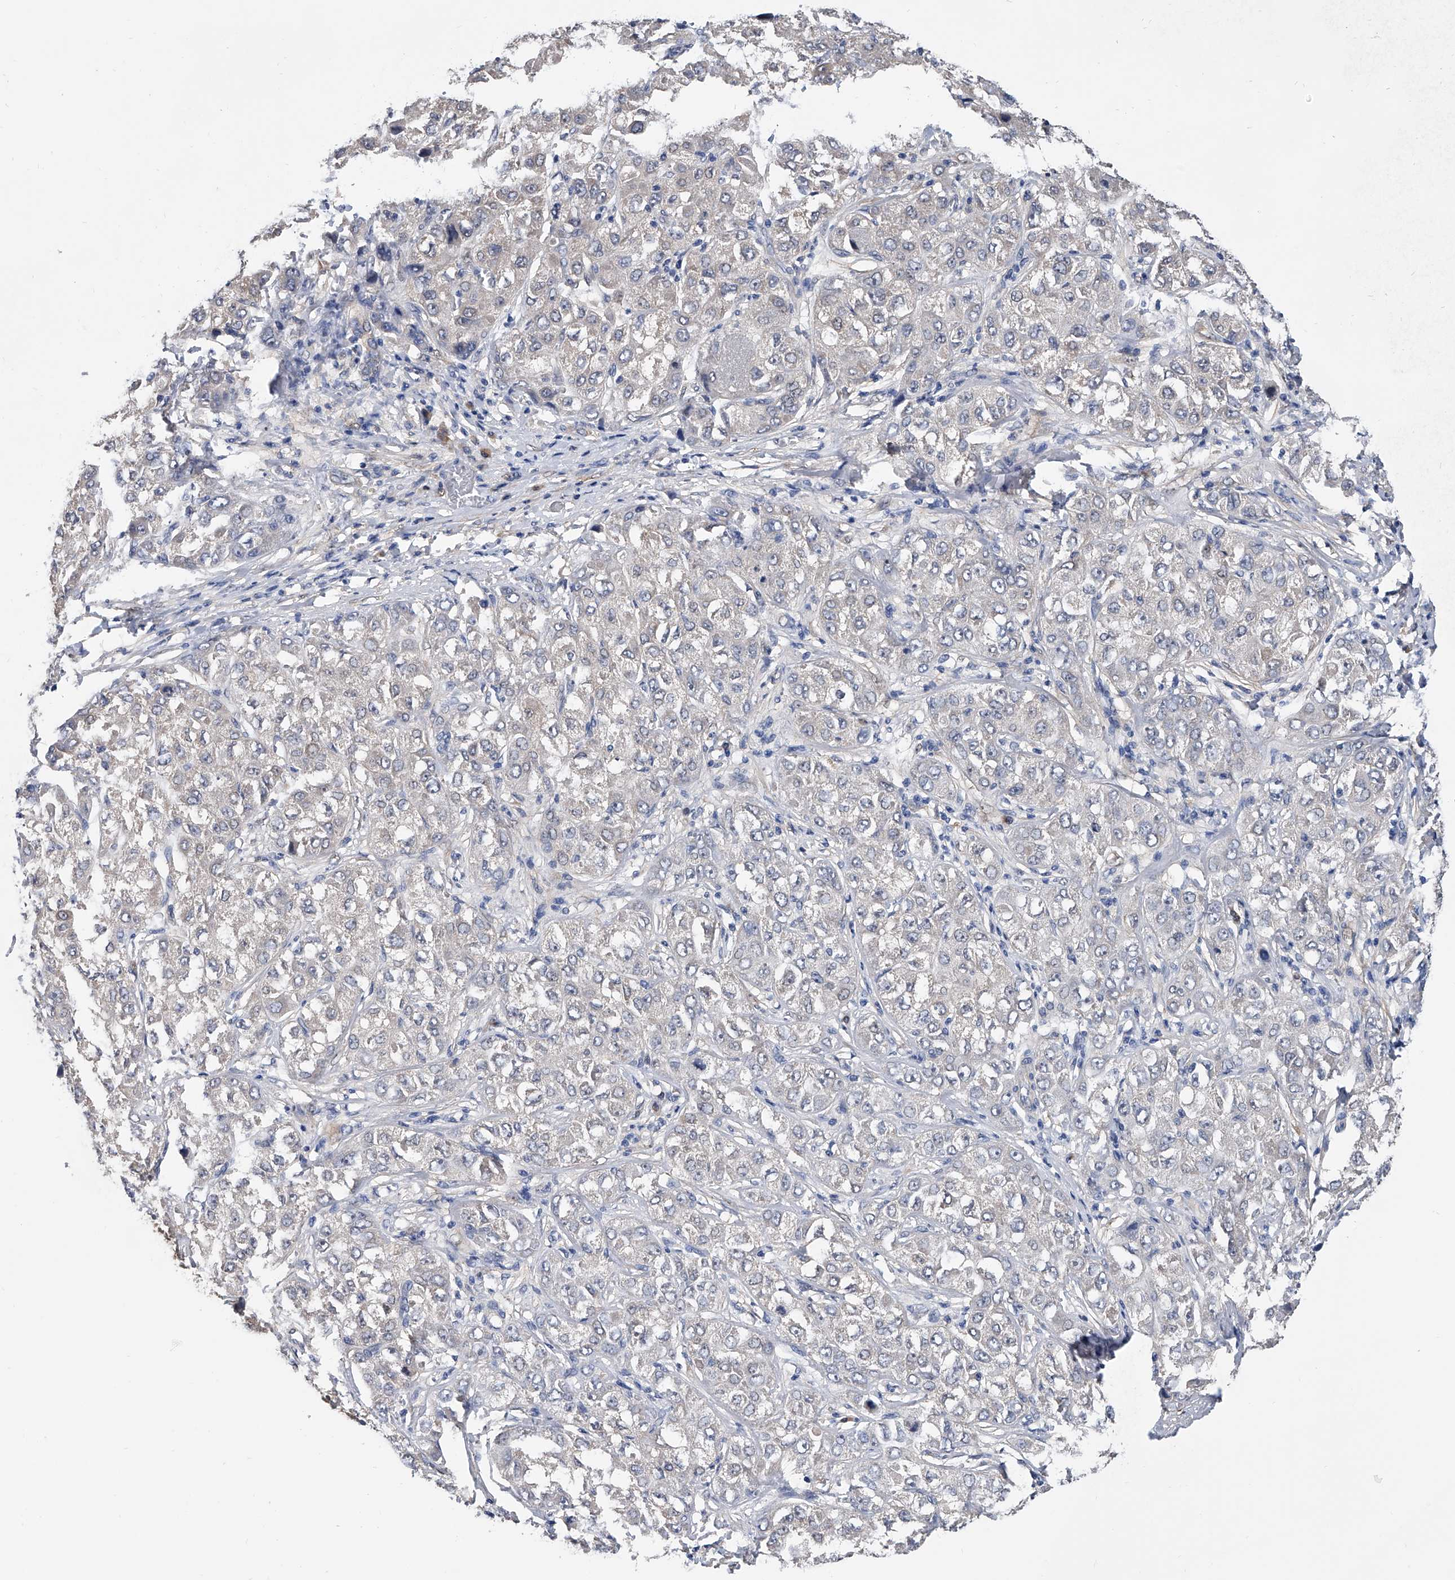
{"staining": {"intensity": "negative", "quantity": "none", "location": "none"}, "tissue": "liver cancer", "cell_type": "Tumor cells", "image_type": "cancer", "snomed": [{"axis": "morphology", "description": "Carcinoma, Hepatocellular, NOS"}, {"axis": "topography", "description": "Liver"}], "caption": "An image of human hepatocellular carcinoma (liver) is negative for staining in tumor cells.", "gene": "PGM3", "patient": {"sex": "male", "age": 80}}